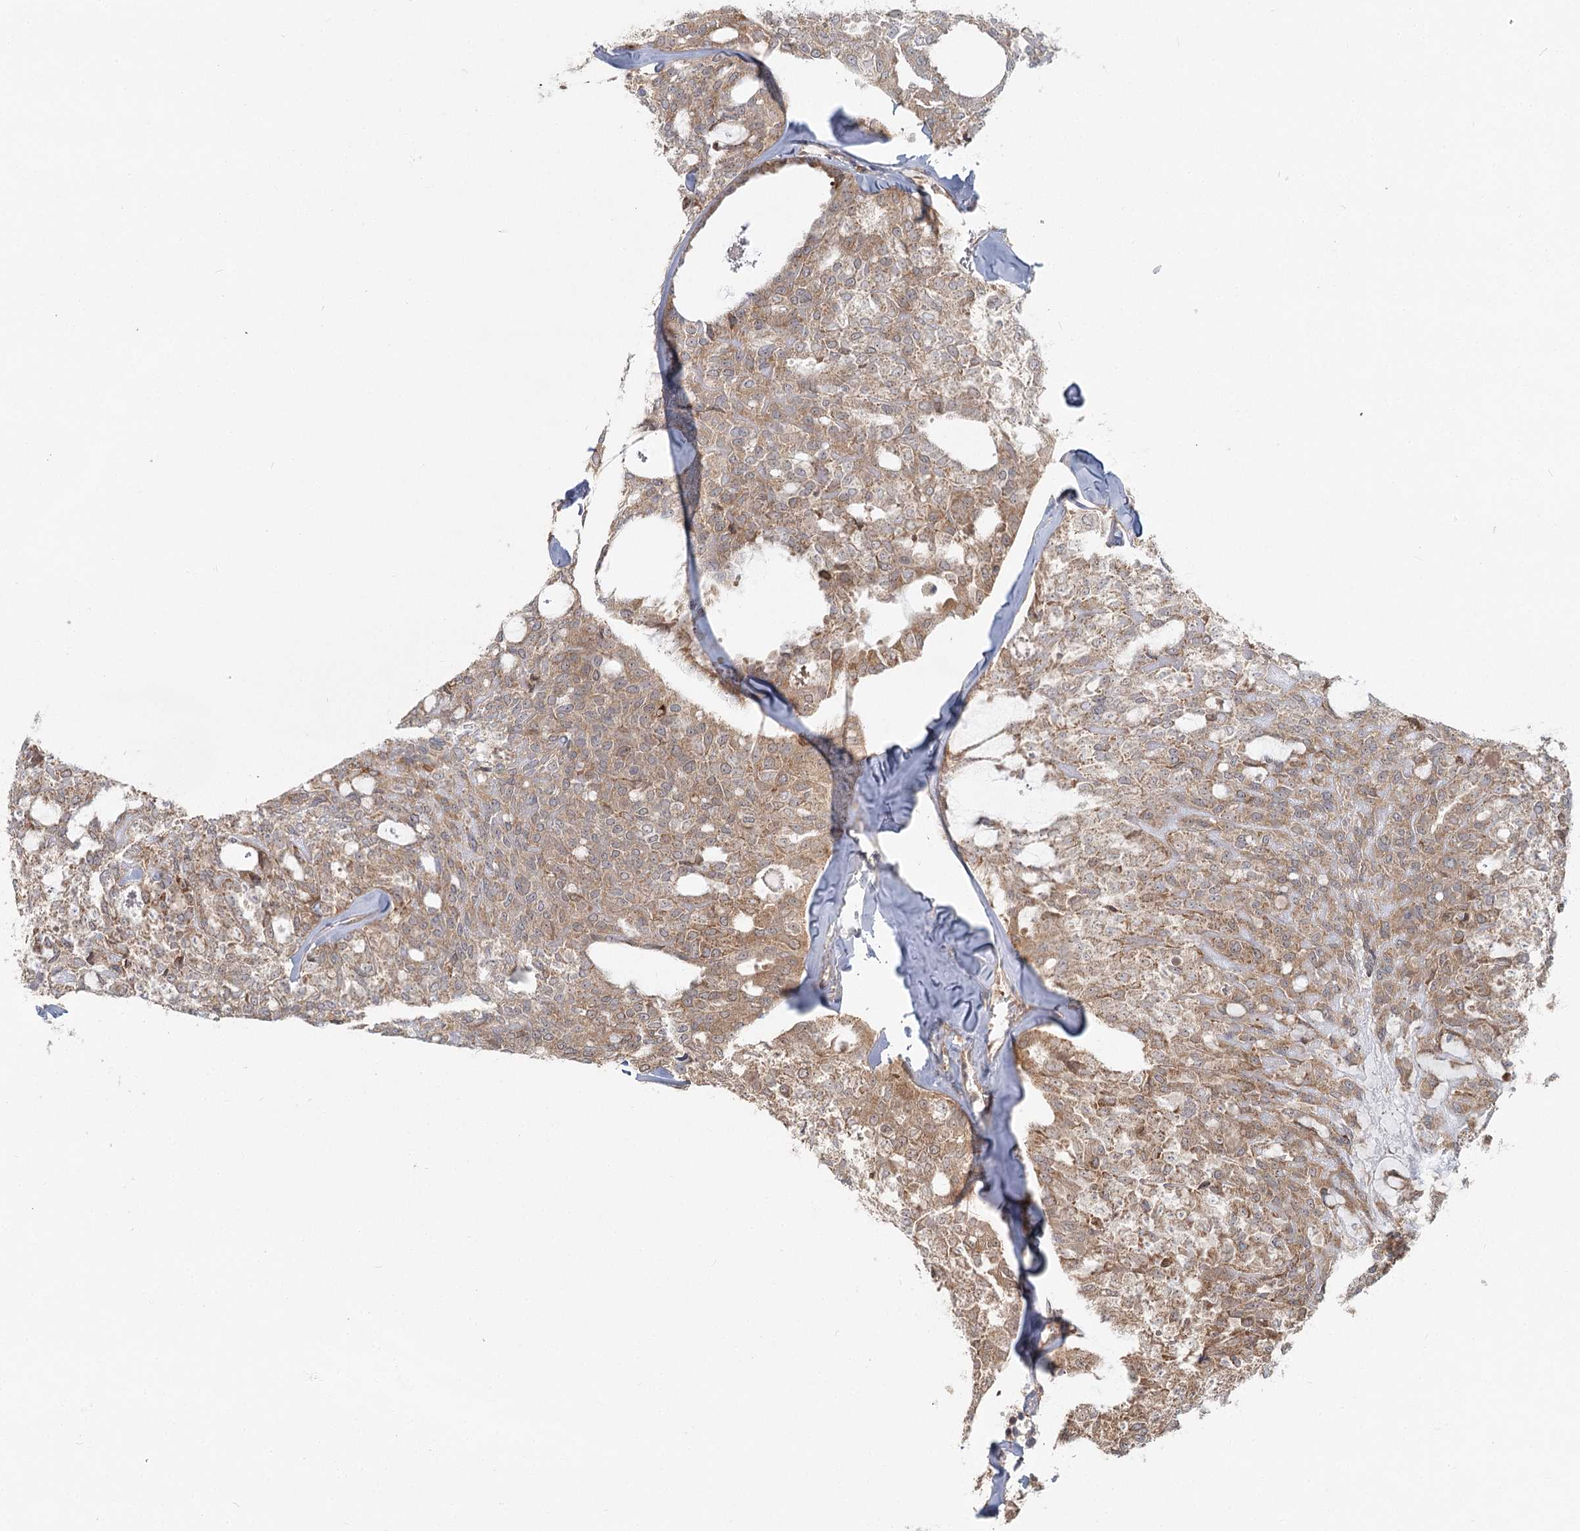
{"staining": {"intensity": "moderate", "quantity": ">75%", "location": "cytoplasmic/membranous"}, "tissue": "thyroid cancer", "cell_type": "Tumor cells", "image_type": "cancer", "snomed": [{"axis": "morphology", "description": "Follicular adenoma carcinoma, NOS"}, {"axis": "topography", "description": "Thyroid gland"}], "caption": "IHC histopathology image of neoplastic tissue: human thyroid cancer stained using IHC shows medium levels of moderate protein expression localized specifically in the cytoplasmic/membranous of tumor cells, appearing as a cytoplasmic/membranous brown color.", "gene": "THNSL1", "patient": {"sex": "male", "age": 75}}